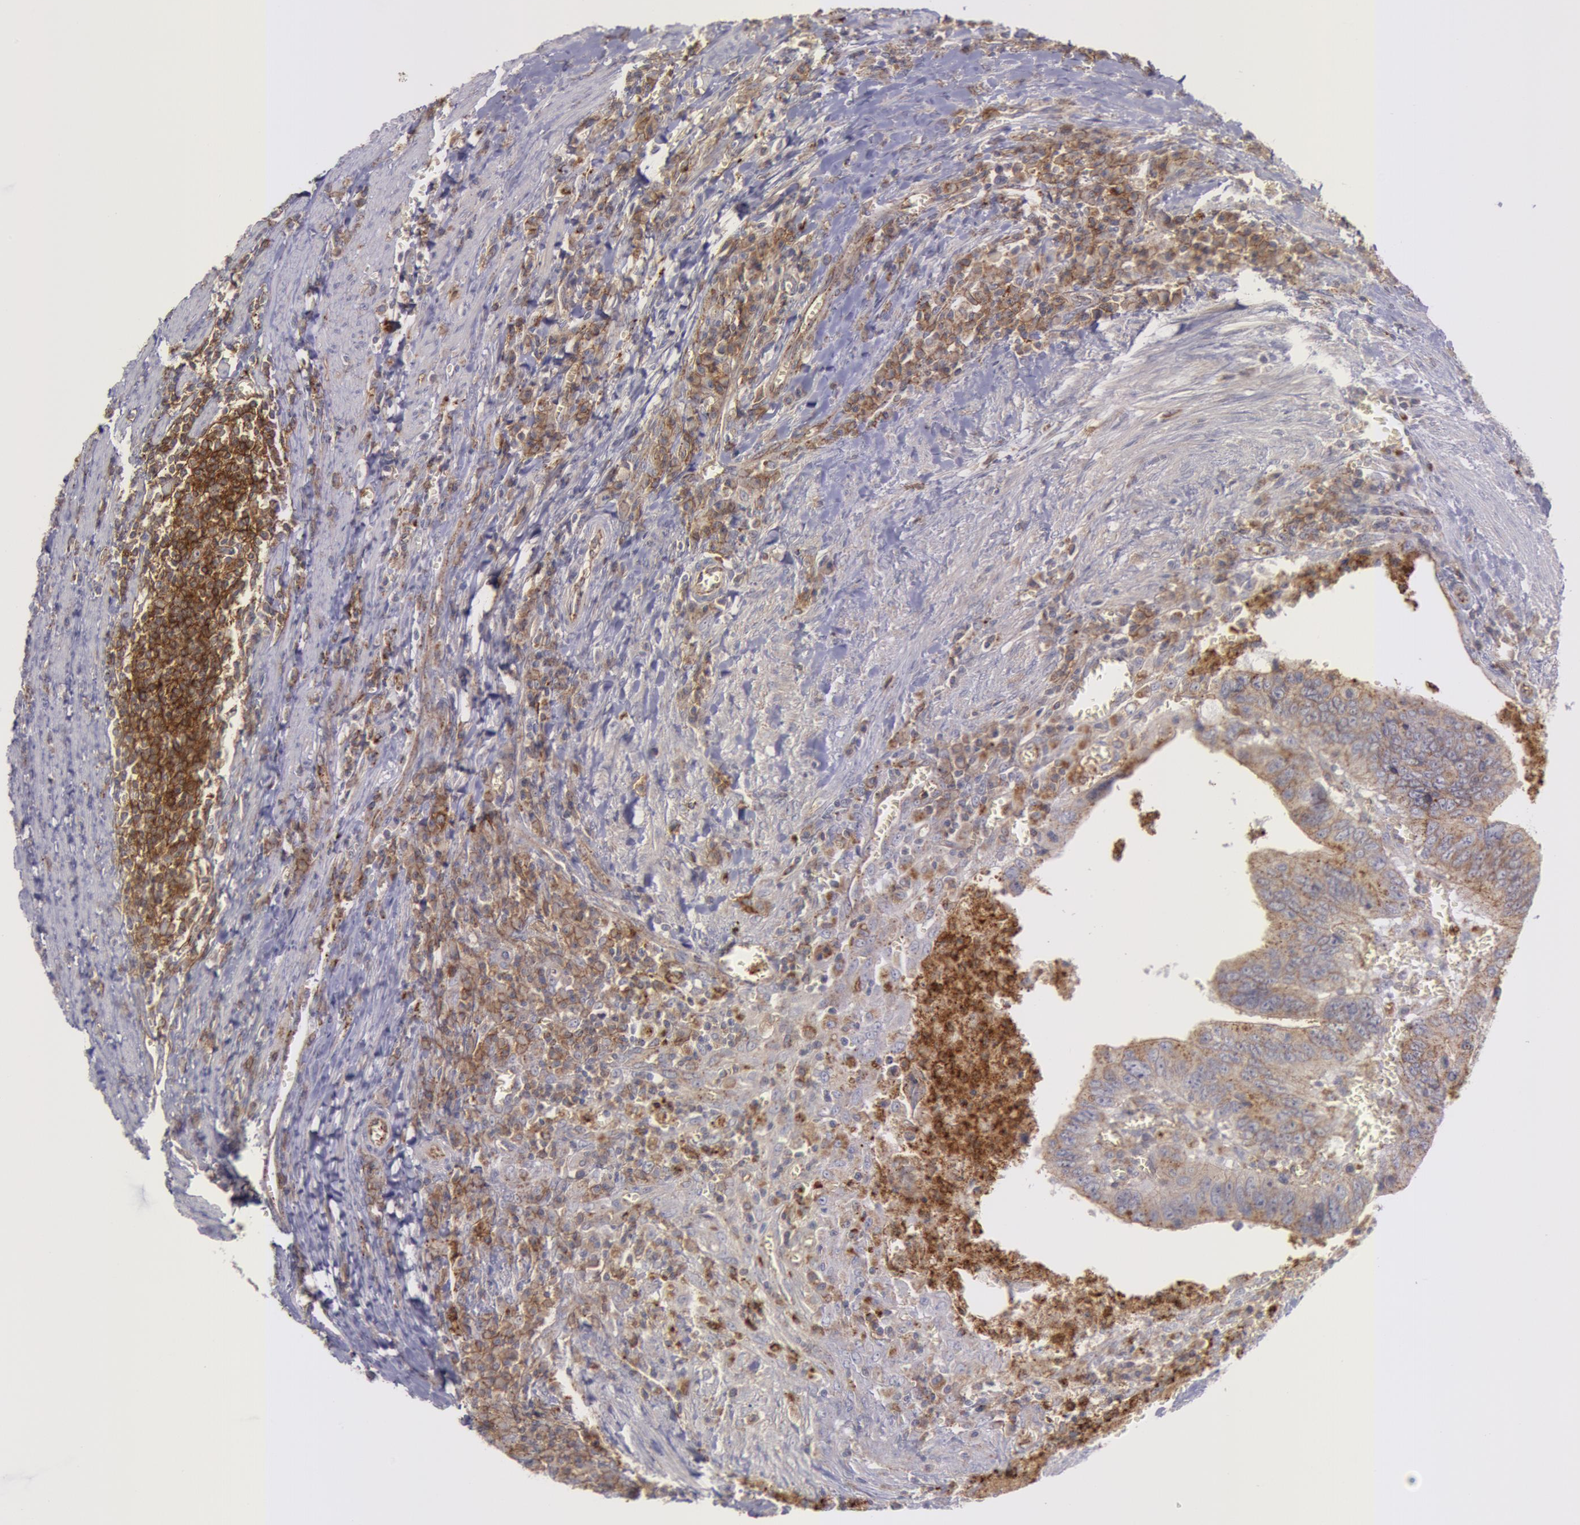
{"staining": {"intensity": "moderate", "quantity": ">75%", "location": "cytoplasmic/membranous"}, "tissue": "colorectal cancer", "cell_type": "Tumor cells", "image_type": "cancer", "snomed": [{"axis": "morphology", "description": "Adenocarcinoma, NOS"}, {"axis": "topography", "description": "Colon"}], "caption": "Brown immunohistochemical staining in colorectal cancer (adenocarcinoma) displays moderate cytoplasmic/membranous staining in approximately >75% of tumor cells.", "gene": "FLOT2", "patient": {"sex": "male", "age": 72}}